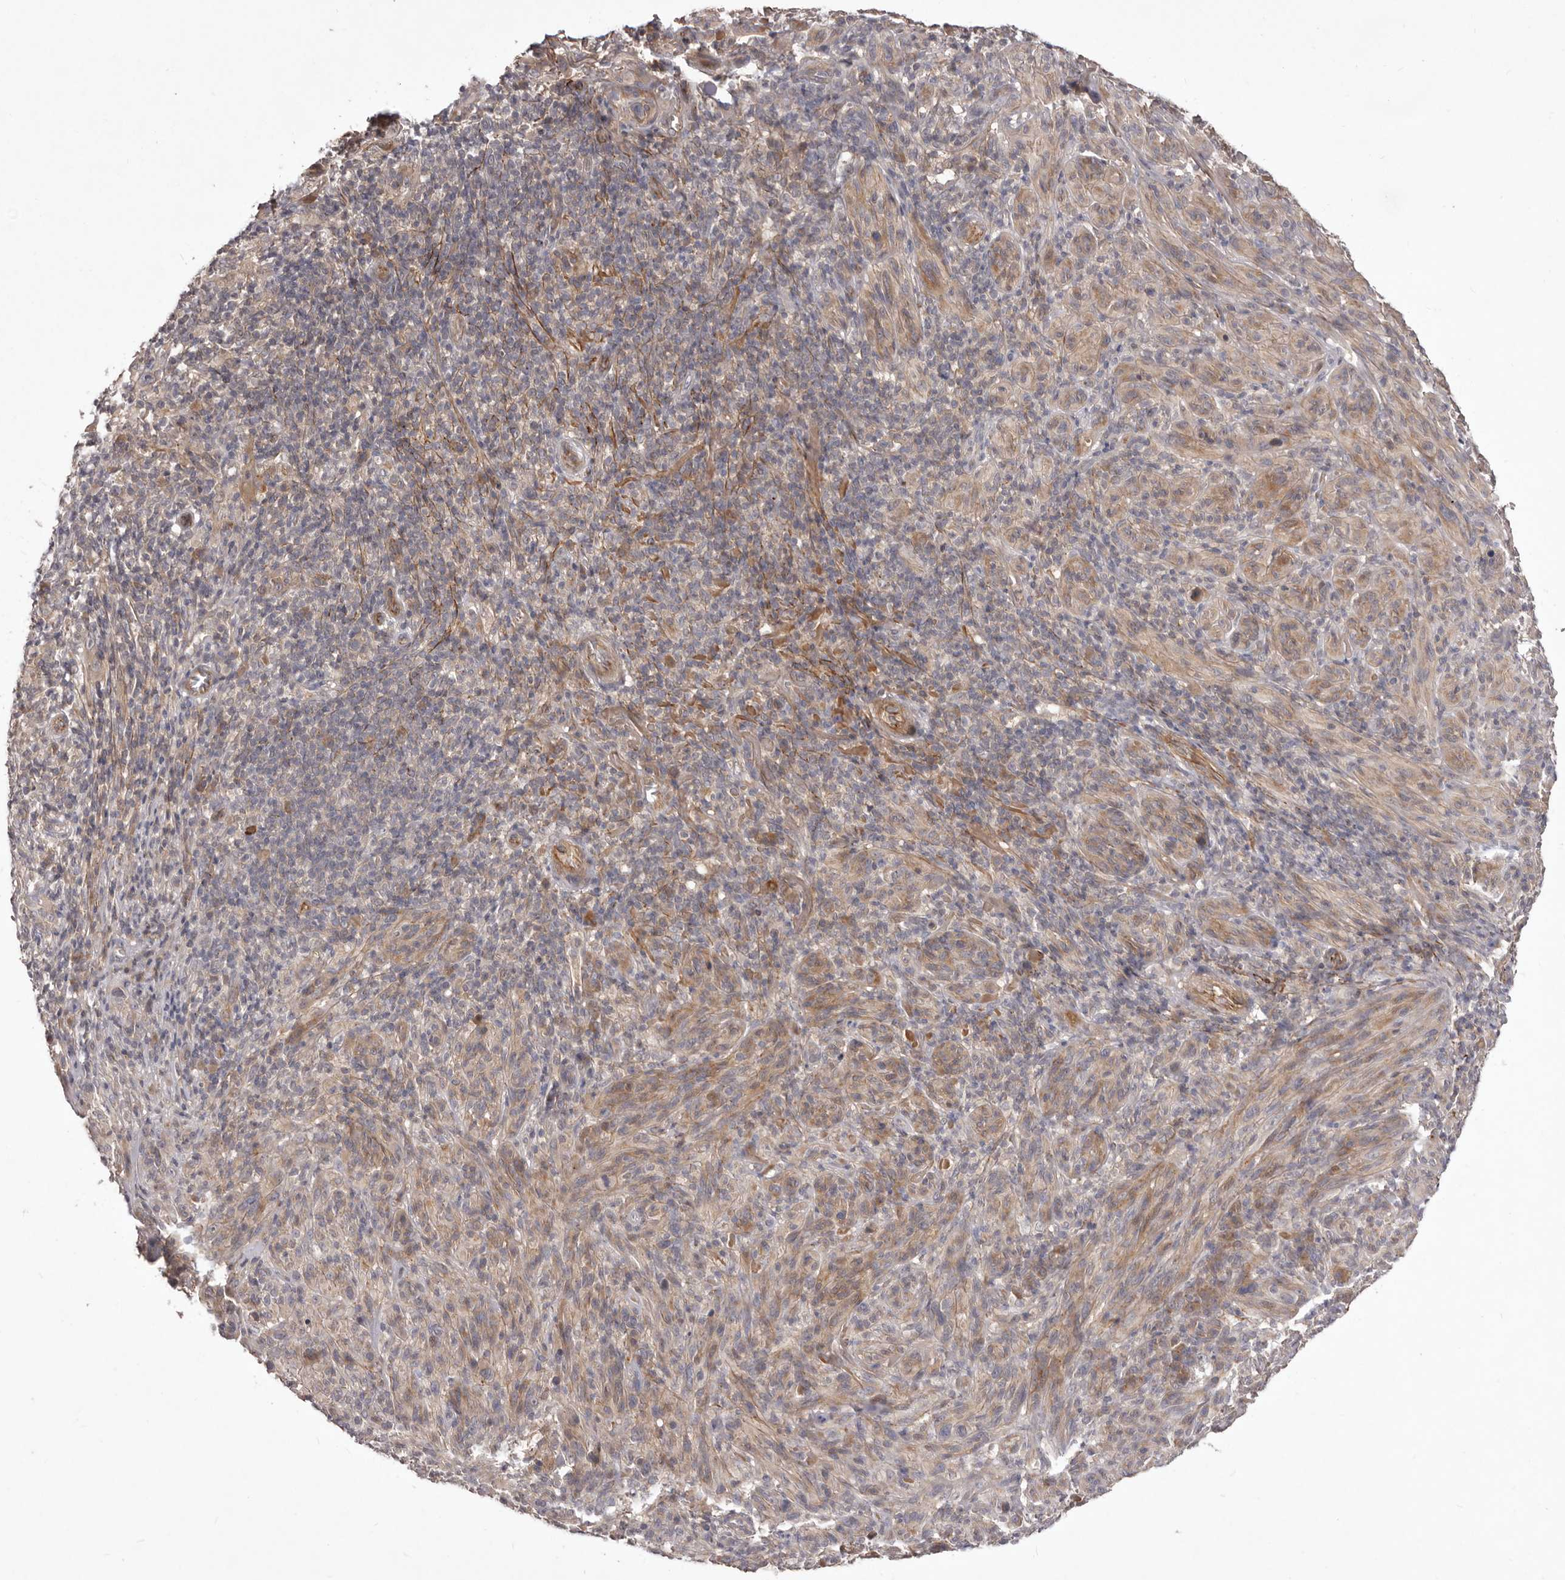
{"staining": {"intensity": "moderate", "quantity": "25%-75%", "location": "cytoplasmic/membranous"}, "tissue": "melanoma", "cell_type": "Tumor cells", "image_type": "cancer", "snomed": [{"axis": "morphology", "description": "Malignant melanoma, NOS"}, {"axis": "topography", "description": "Skin of head"}], "caption": "This micrograph demonstrates malignant melanoma stained with IHC to label a protein in brown. The cytoplasmic/membranous of tumor cells show moderate positivity for the protein. Nuclei are counter-stained blue.", "gene": "HBS1L", "patient": {"sex": "male", "age": 96}}